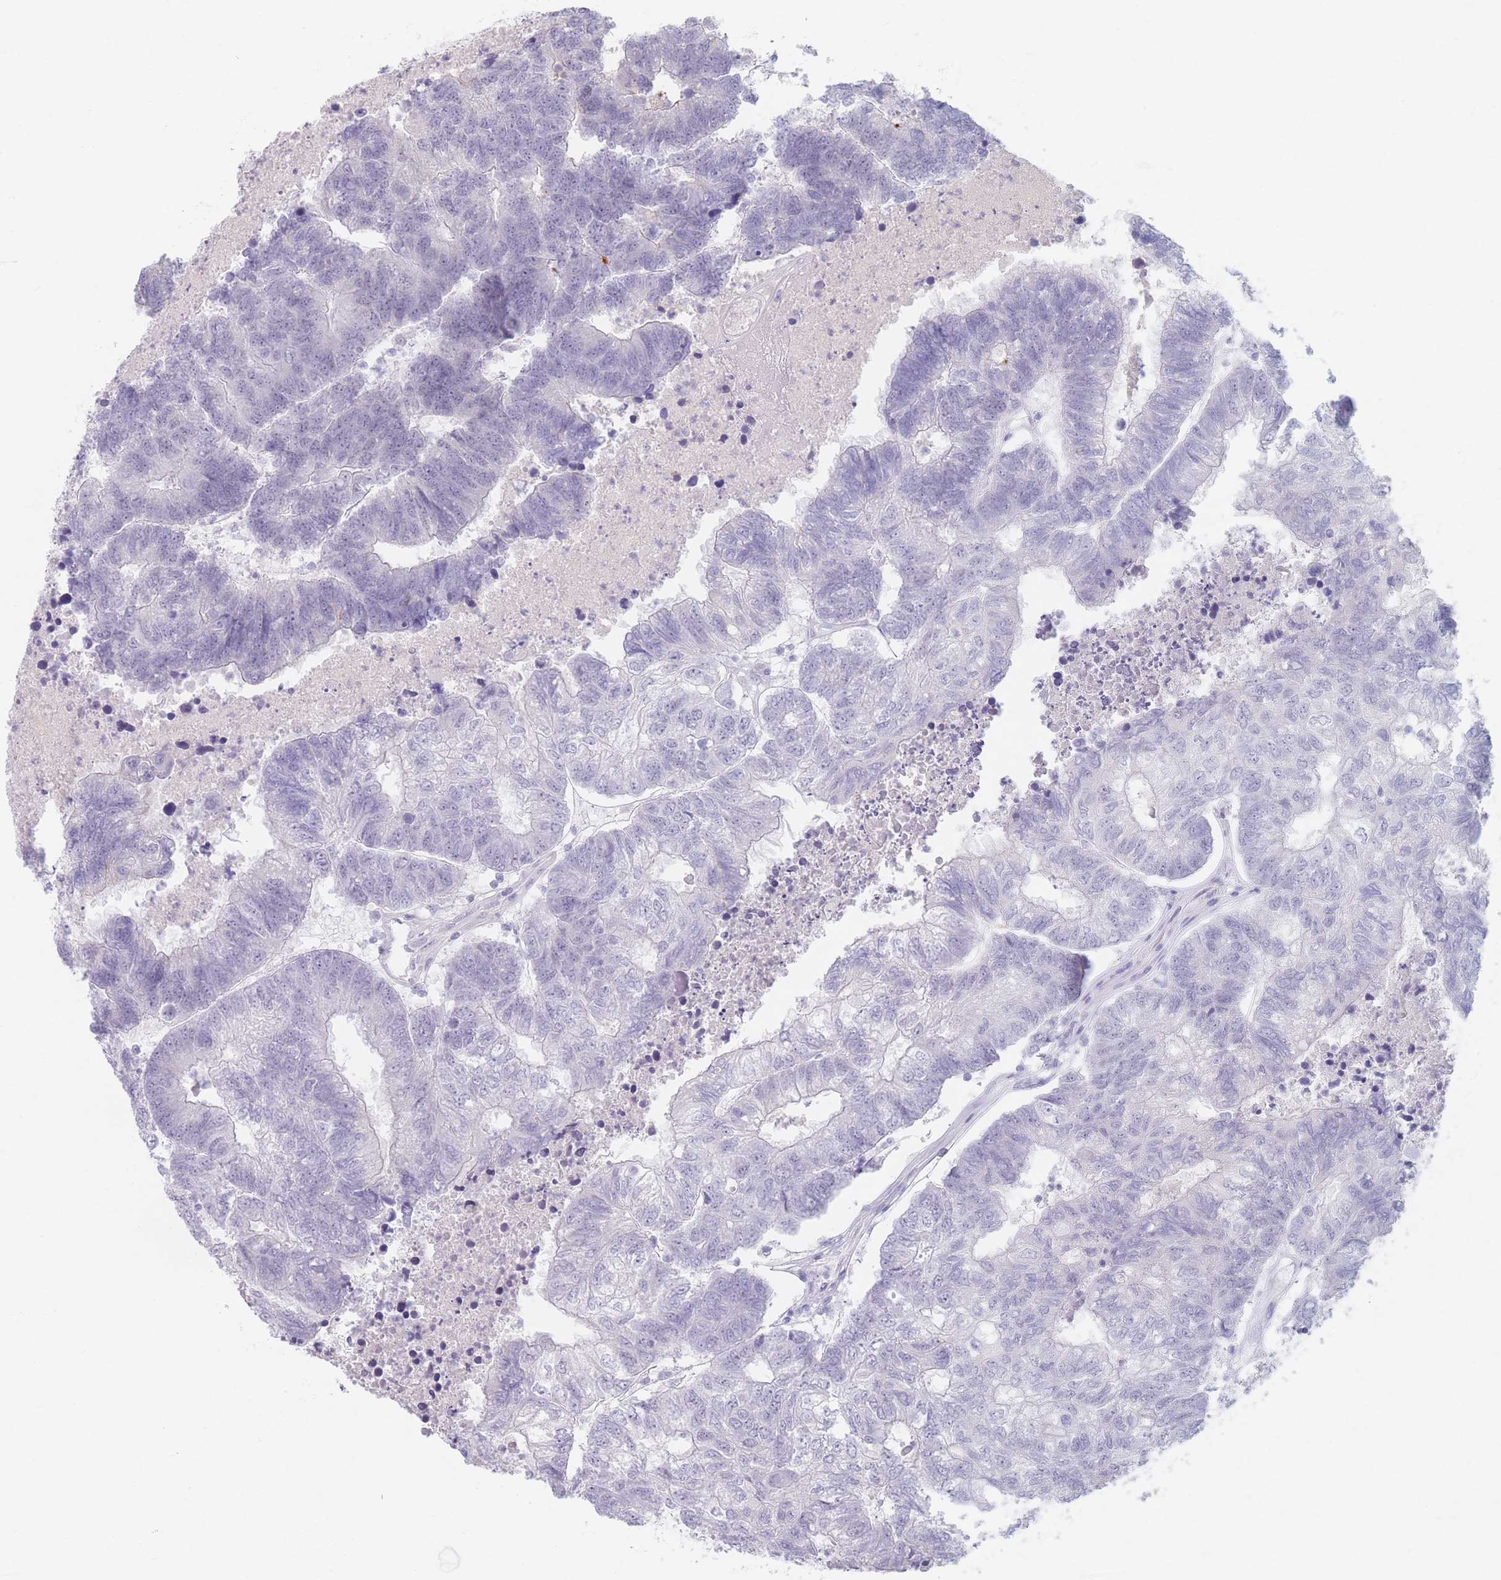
{"staining": {"intensity": "negative", "quantity": "none", "location": "none"}, "tissue": "colorectal cancer", "cell_type": "Tumor cells", "image_type": "cancer", "snomed": [{"axis": "morphology", "description": "Adenocarcinoma, NOS"}, {"axis": "topography", "description": "Colon"}], "caption": "Tumor cells show no significant protein staining in adenocarcinoma (colorectal).", "gene": "PIGM", "patient": {"sex": "female", "age": 48}}